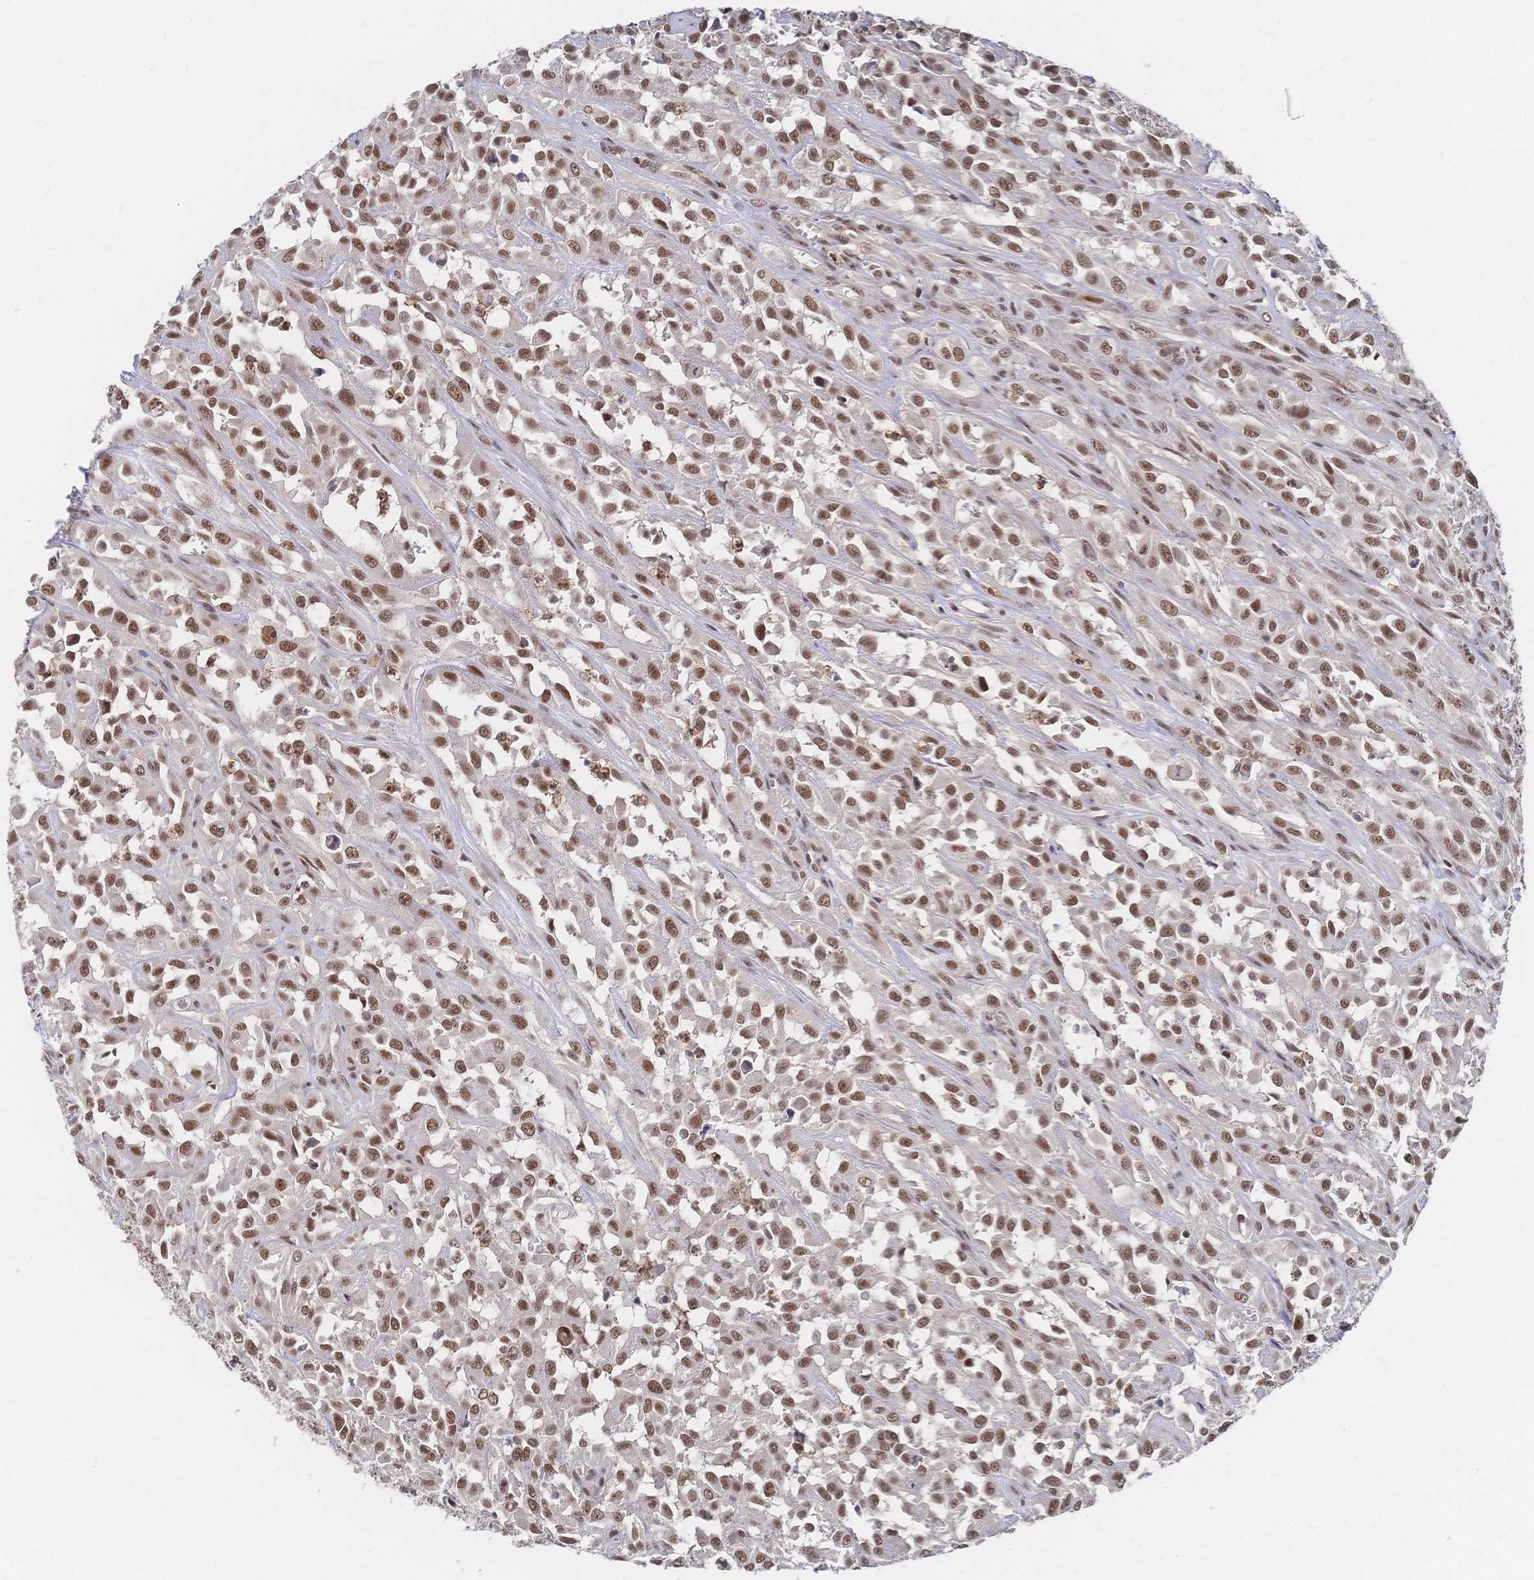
{"staining": {"intensity": "moderate", "quantity": ">75%", "location": "nuclear"}, "tissue": "urothelial cancer", "cell_type": "Tumor cells", "image_type": "cancer", "snomed": [{"axis": "morphology", "description": "Urothelial carcinoma, High grade"}, {"axis": "topography", "description": "Urinary bladder"}], "caption": "Immunohistochemistry (IHC) micrograph of human urothelial cancer stained for a protein (brown), which exhibits medium levels of moderate nuclear expression in approximately >75% of tumor cells.", "gene": "NELFA", "patient": {"sex": "male", "age": 67}}